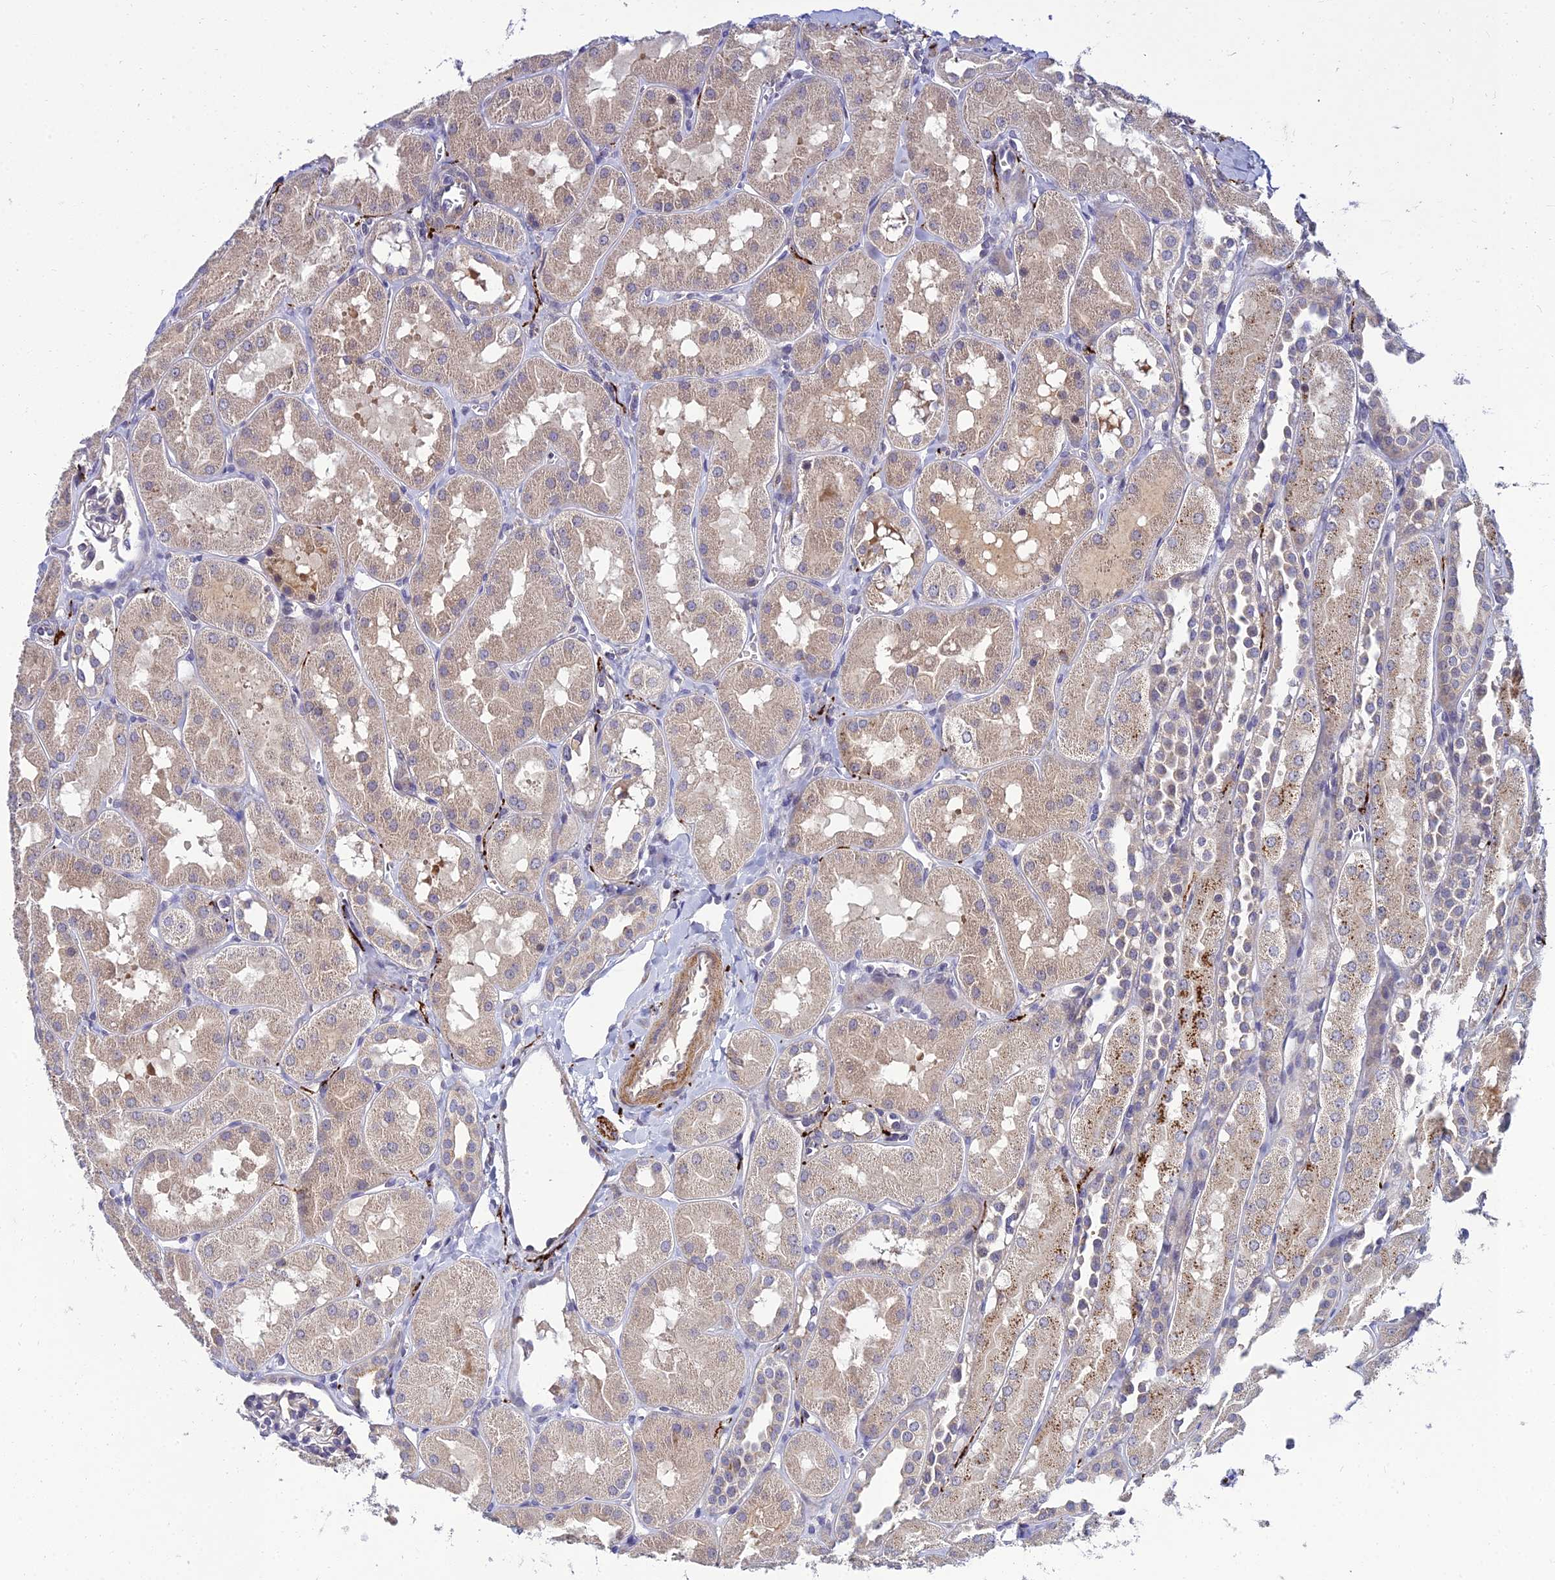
{"staining": {"intensity": "weak", "quantity": "<25%", "location": "cytoplasmic/membranous"}, "tissue": "kidney", "cell_type": "Cells in glomeruli", "image_type": "normal", "snomed": [{"axis": "morphology", "description": "Normal tissue, NOS"}, {"axis": "topography", "description": "Kidney"}, {"axis": "topography", "description": "Urinary bladder"}], "caption": "Kidney stained for a protein using immunohistochemistry reveals no expression cells in glomeruli.", "gene": "NPY", "patient": {"sex": "male", "age": 16}}